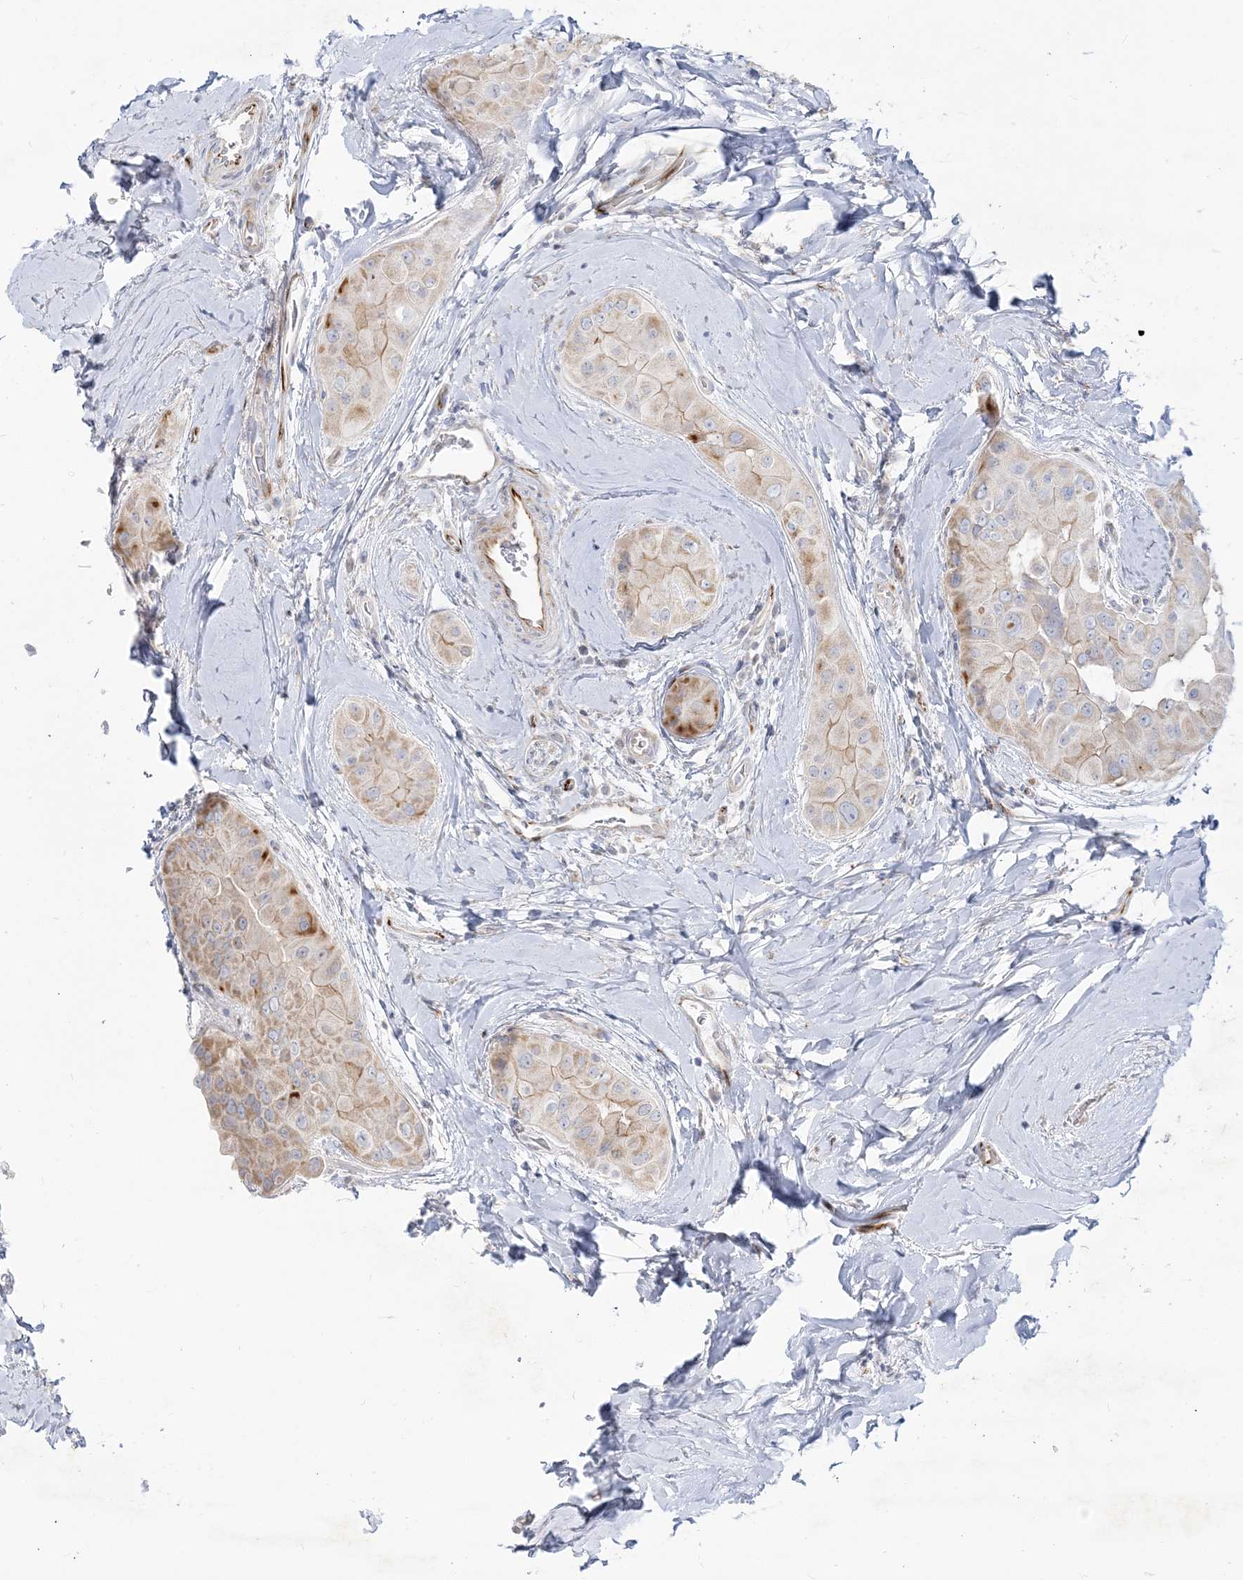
{"staining": {"intensity": "moderate", "quantity": "<25%", "location": "cytoplasmic/membranous"}, "tissue": "thyroid cancer", "cell_type": "Tumor cells", "image_type": "cancer", "snomed": [{"axis": "morphology", "description": "Papillary adenocarcinoma, NOS"}, {"axis": "topography", "description": "Thyroid gland"}], "caption": "Immunohistochemistry (IHC) (DAB (3,3'-diaminobenzidine)) staining of thyroid cancer exhibits moderate cytoplasmic/membranous protein staining in about <25% of tumor cells.", "gene": "GPAT2", "patient": {"sex": "male", "age": 33}}